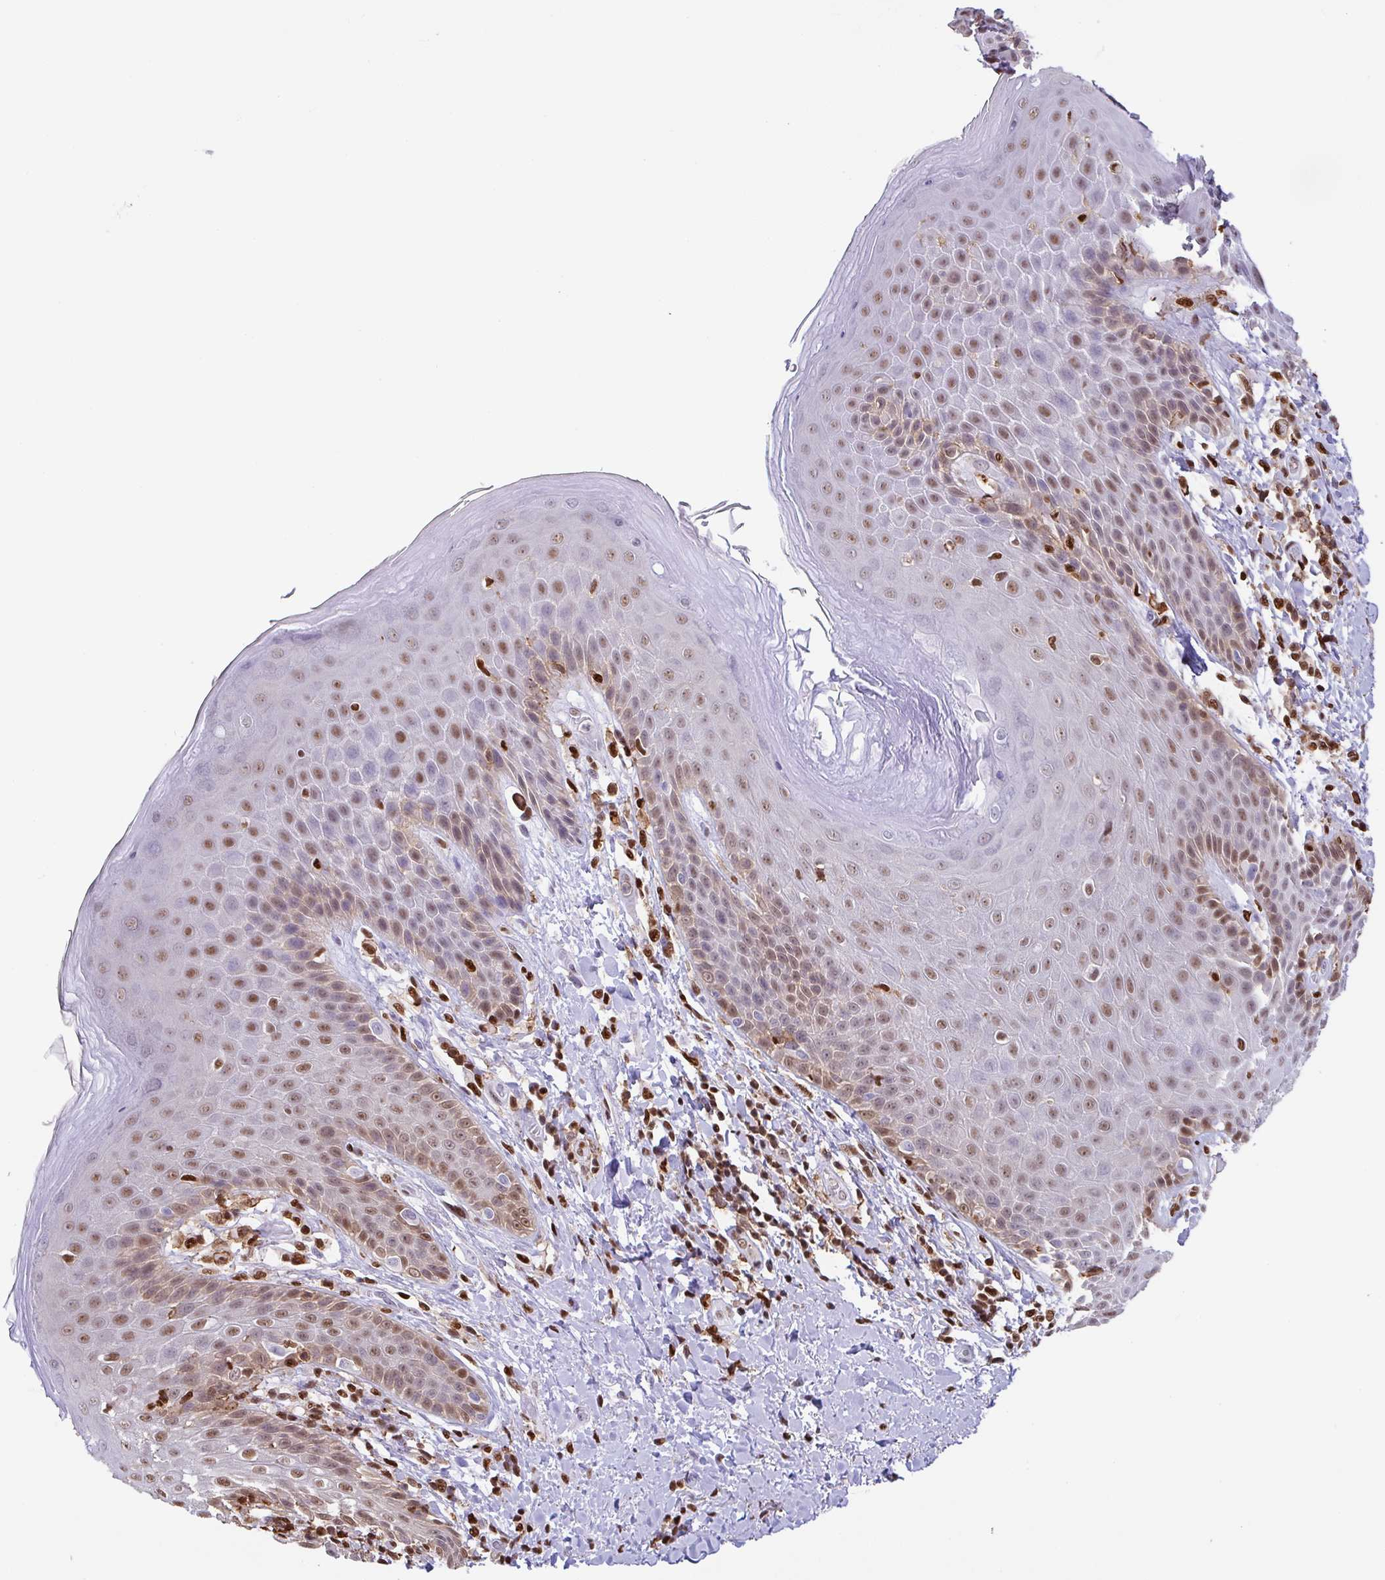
{"staining": {"intensity": "moderate", "quantity": "25%-75%", "location": "nuclear"}, "tissue": "skin", "cell_type": "Epidermal cells", "image_type": "normal", "snomed": [{"axis": "morphology", "description": "Normal tissue, NOS"}, {"axis": "topography", "description": "Anal"}, {"axis": "topography", "description": "Peripheral nerve tissue"}], "caption": "This photomicrograph shows immunohistochemistry (IHC) staining of unremarkable skin, with medium moderate nuclear expression in about 25%-75% of epidermal cells.", "gene": "BTBD10", "patient": {"sex": "male", "age": 51}}